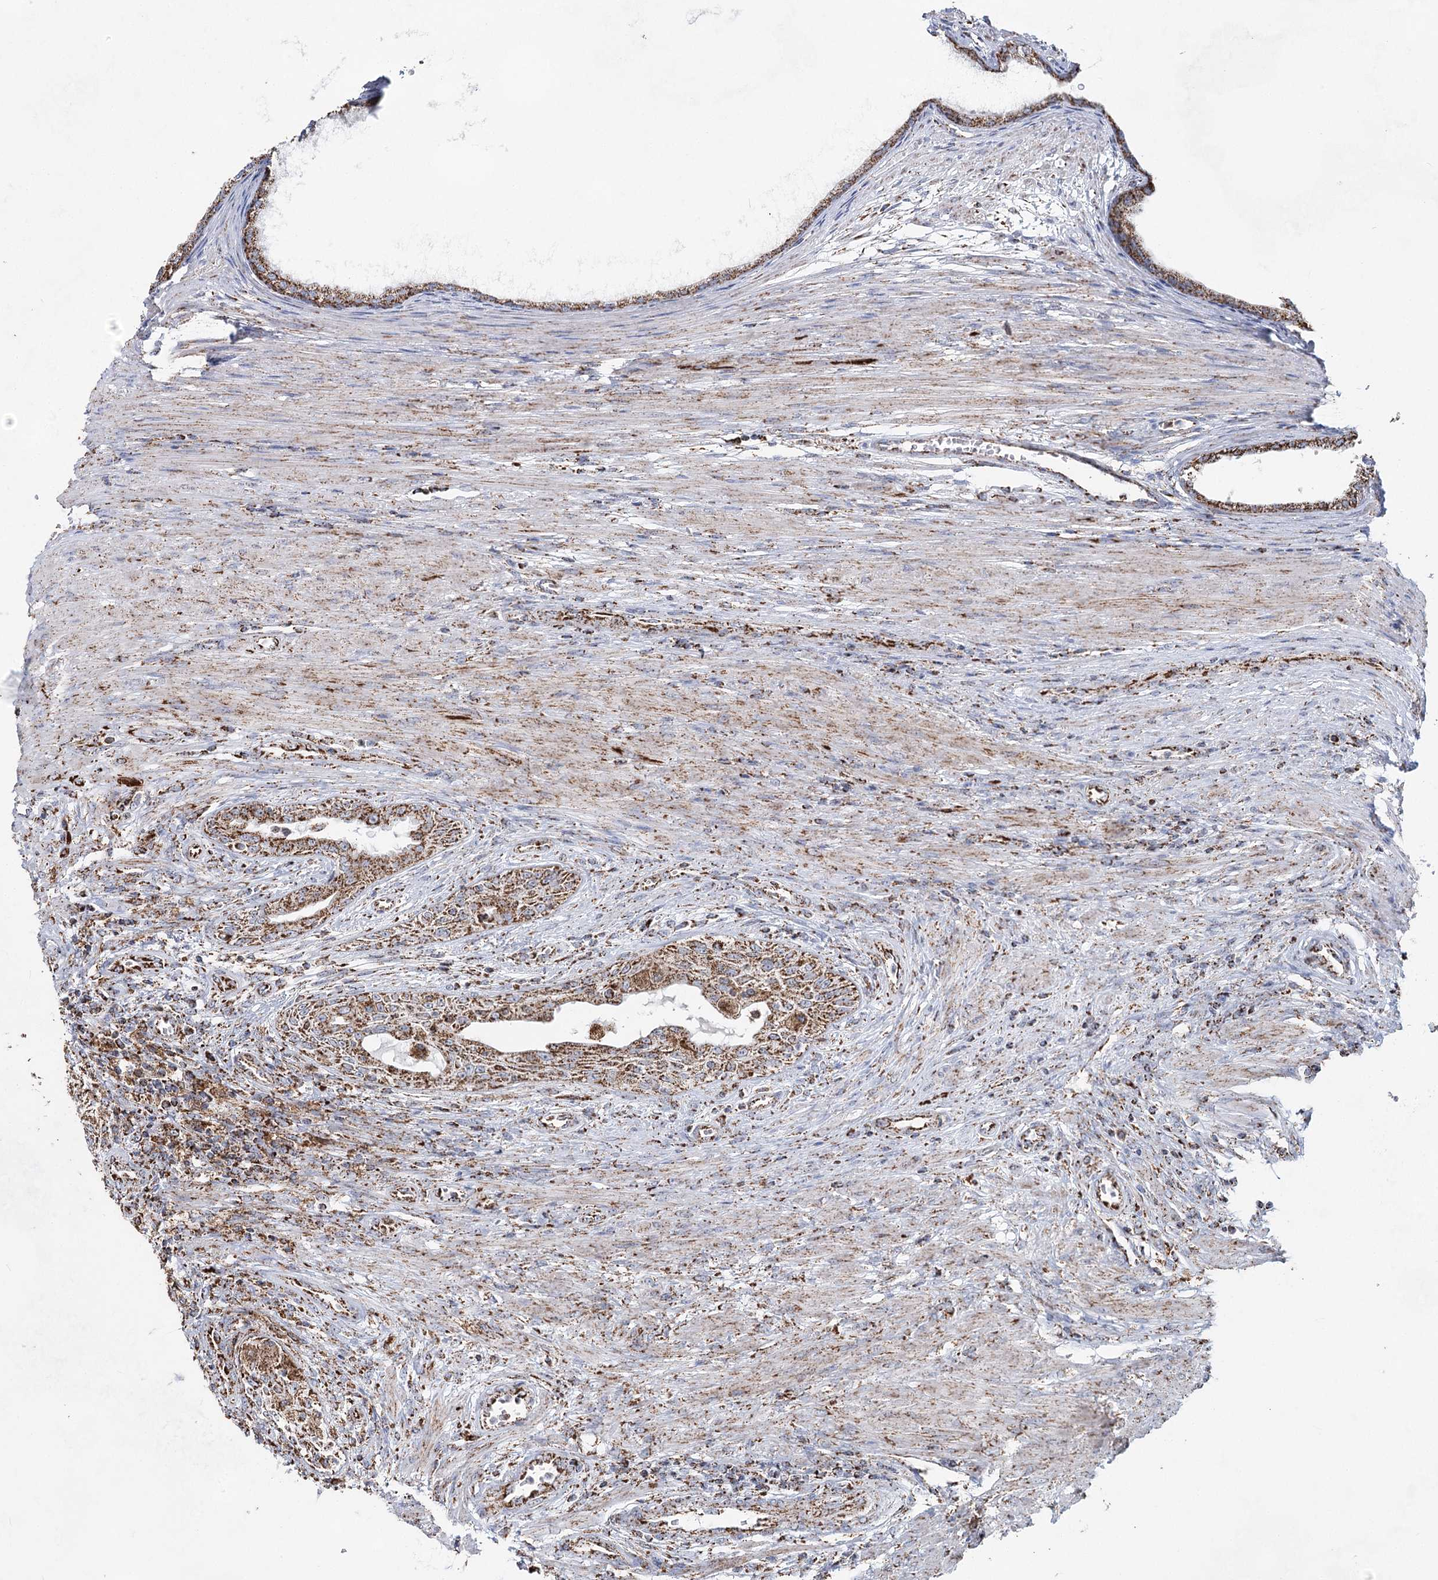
{"staining": {"intensity": "moderate", "quantity": ">75%", "location": "cytoplasmic/membranous"}, "tissue": "prostate cancer", "cell_type": "Tumor cells", "image_type": "cancer", "snomed": [{"axis": "morphology", "description": "Normal tissue, NOS"}, {"axis": "morphology", "description": "Adenocarcinoma, Low grade"}, {"axis": "topography", "description": "Prostate"}, {"axis": "topography", "description": "Peripheral nerve tissue"}], "caption": "This is a micrograph of immunohistochemistry staining of prostate adenocarcinoma (low-grade), which shows moderate staining in the cytoplasmic/membranous of tumor cells.", "gene": "CWF19L1", "patient": {"sex": "male", "age": 71}}